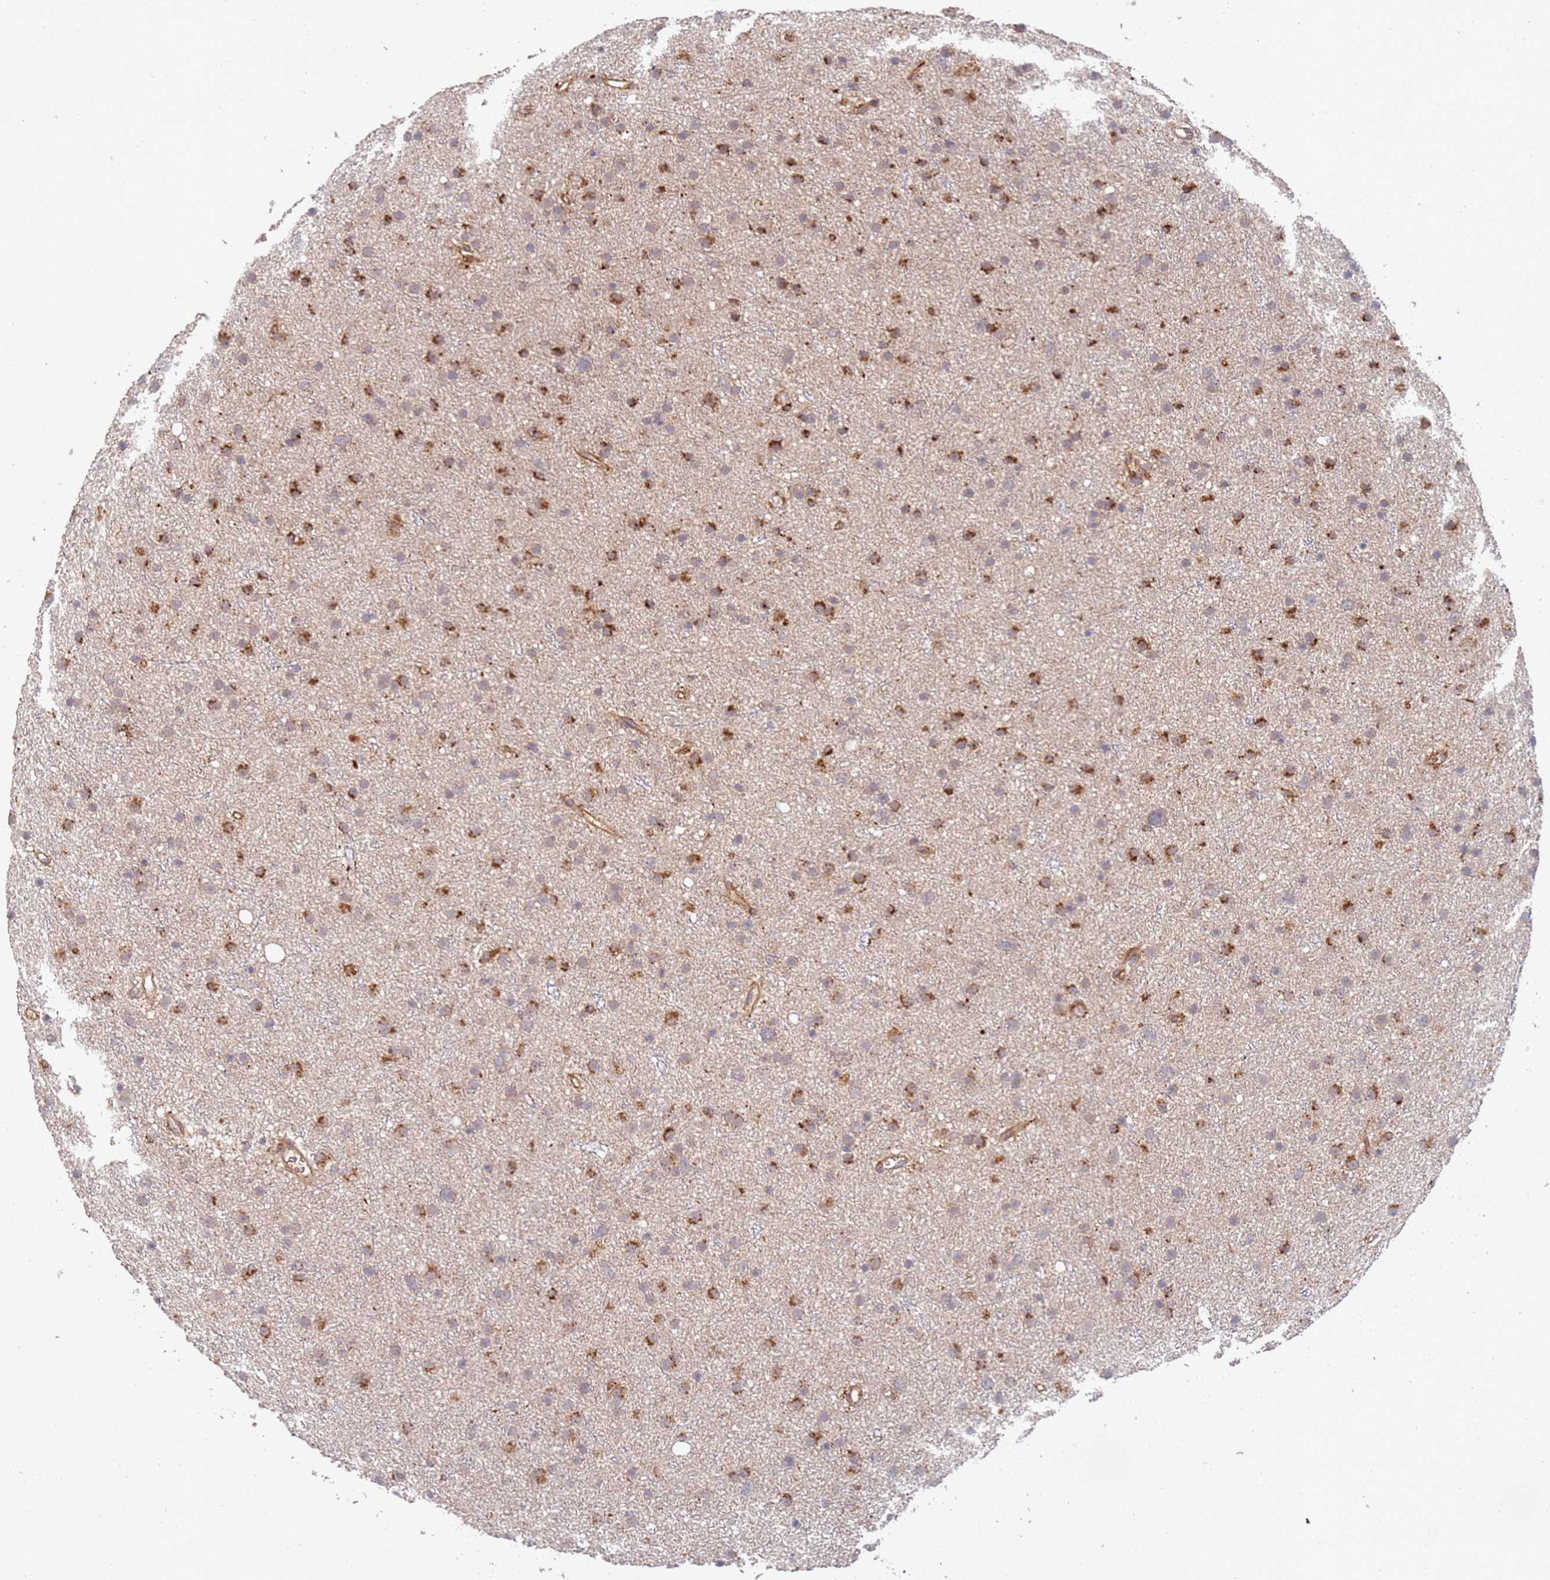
{"staining": {"intensity": "moderate", "quantity": "25%-75%", "location": "cytoplasmic/membranous"}, "tissue": "glioma", "cell_type": "Tumor cells", "image_type": "cancer", "snomed": [{"axis": "morphology", "description": "Glioma, malignant, Low grade"}, {"axis": "topography", "description": "Cerebral cortex"}], "caption": "Tumor cells demonstrate medium levels of moderate cytoplasmic/membranous positivity in about 25%-75% of cells in glioma.", "gene": "ABCB6", "patient": {"sex": "female", "age": 39}}